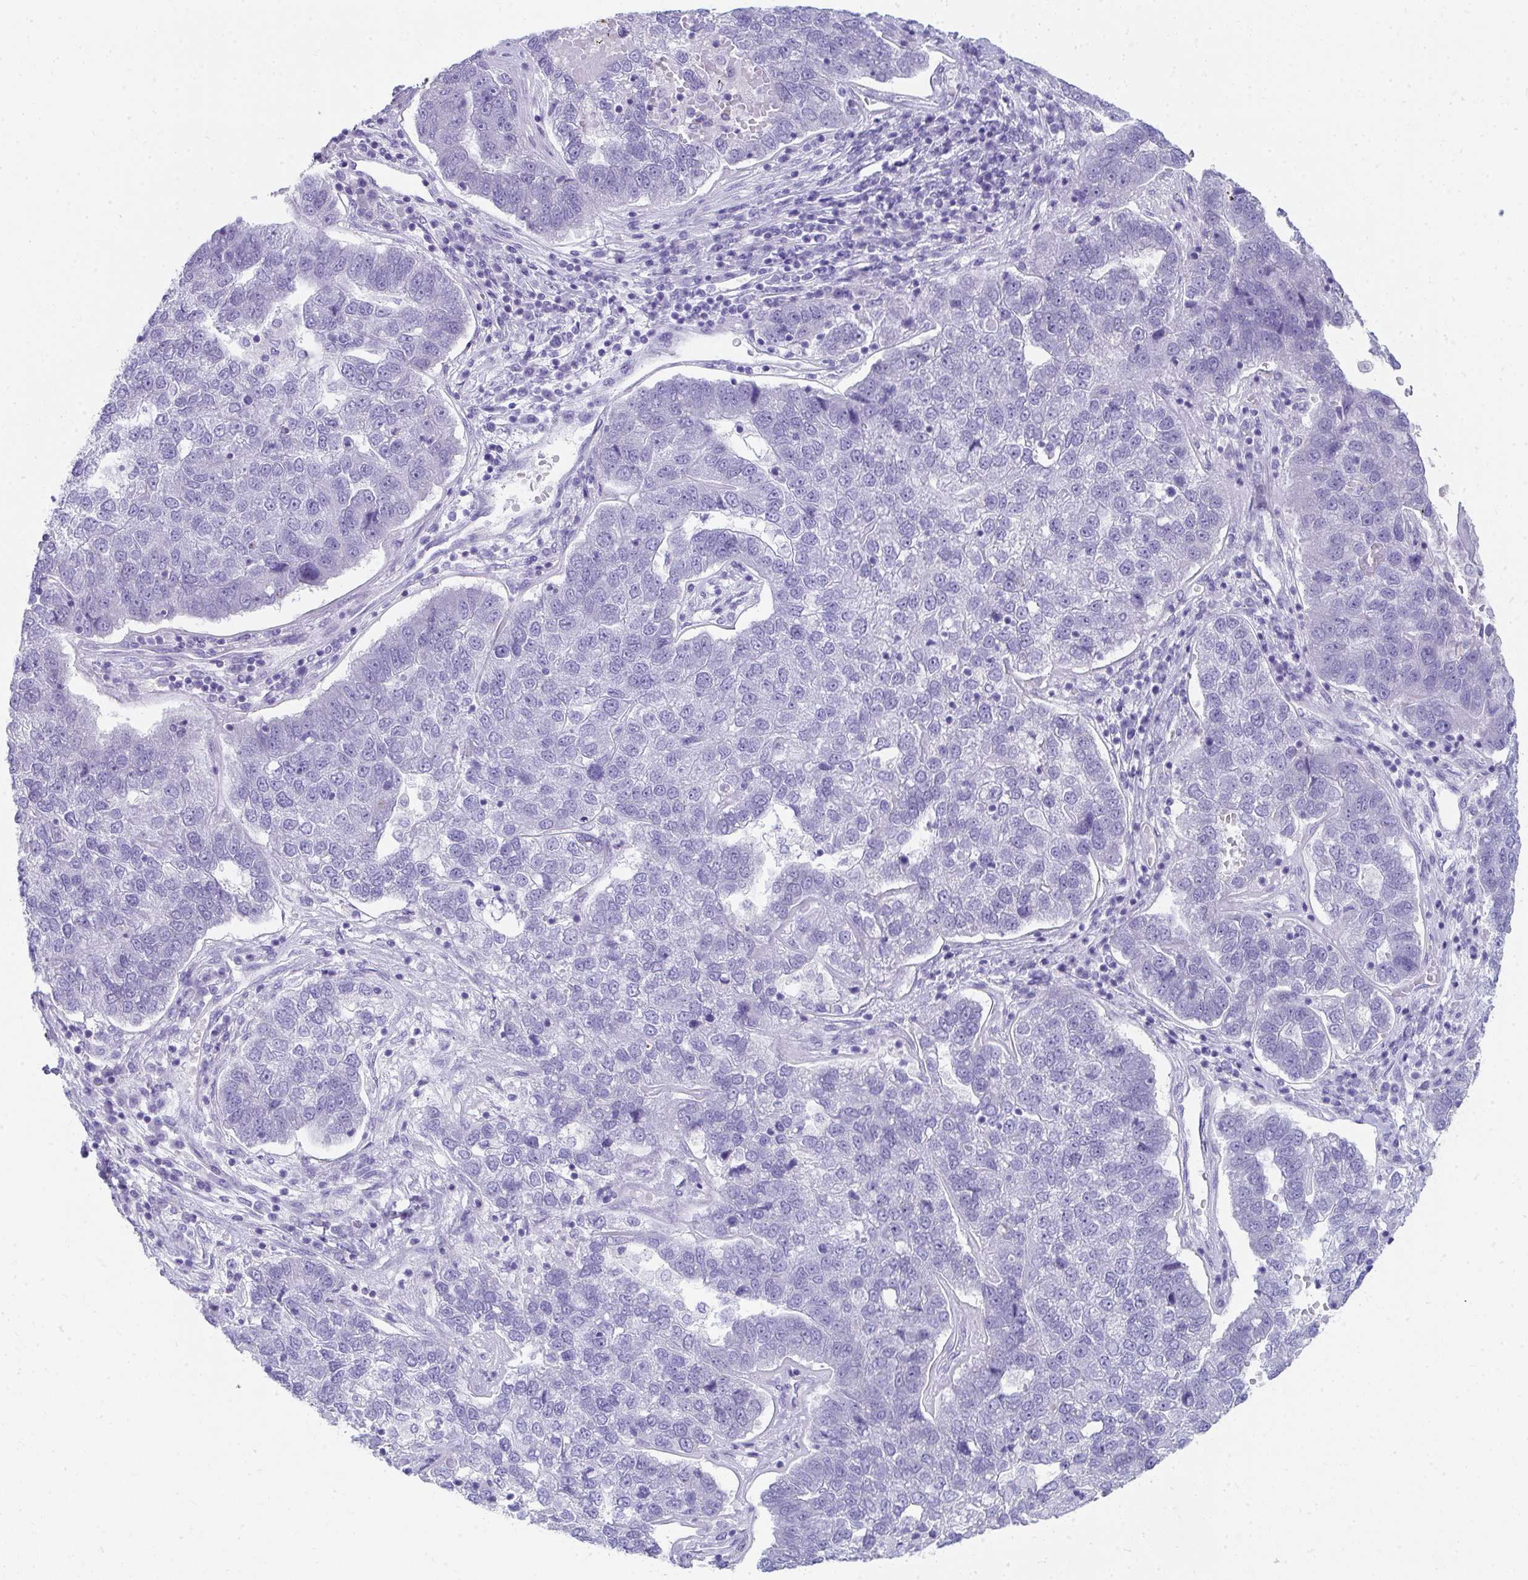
{"staining": {"intensity": "negative", "quantity": "none", "location": "none"}, "tissue": "pancreatic cancer", "cell_type": "Tumor cells", "image_type": "cancer", "snomed": [{"axis": "morphology", "description": "Adenocarcinoma, NOS"}, {"axis": "topography", "description": "Pancreas"}], "caption": "Tumor cells show no significant positivity in adenocarcinoma (pancreatic).", "gene": "SEC14L3", "patient": {"sex": "female", "age": 61}}